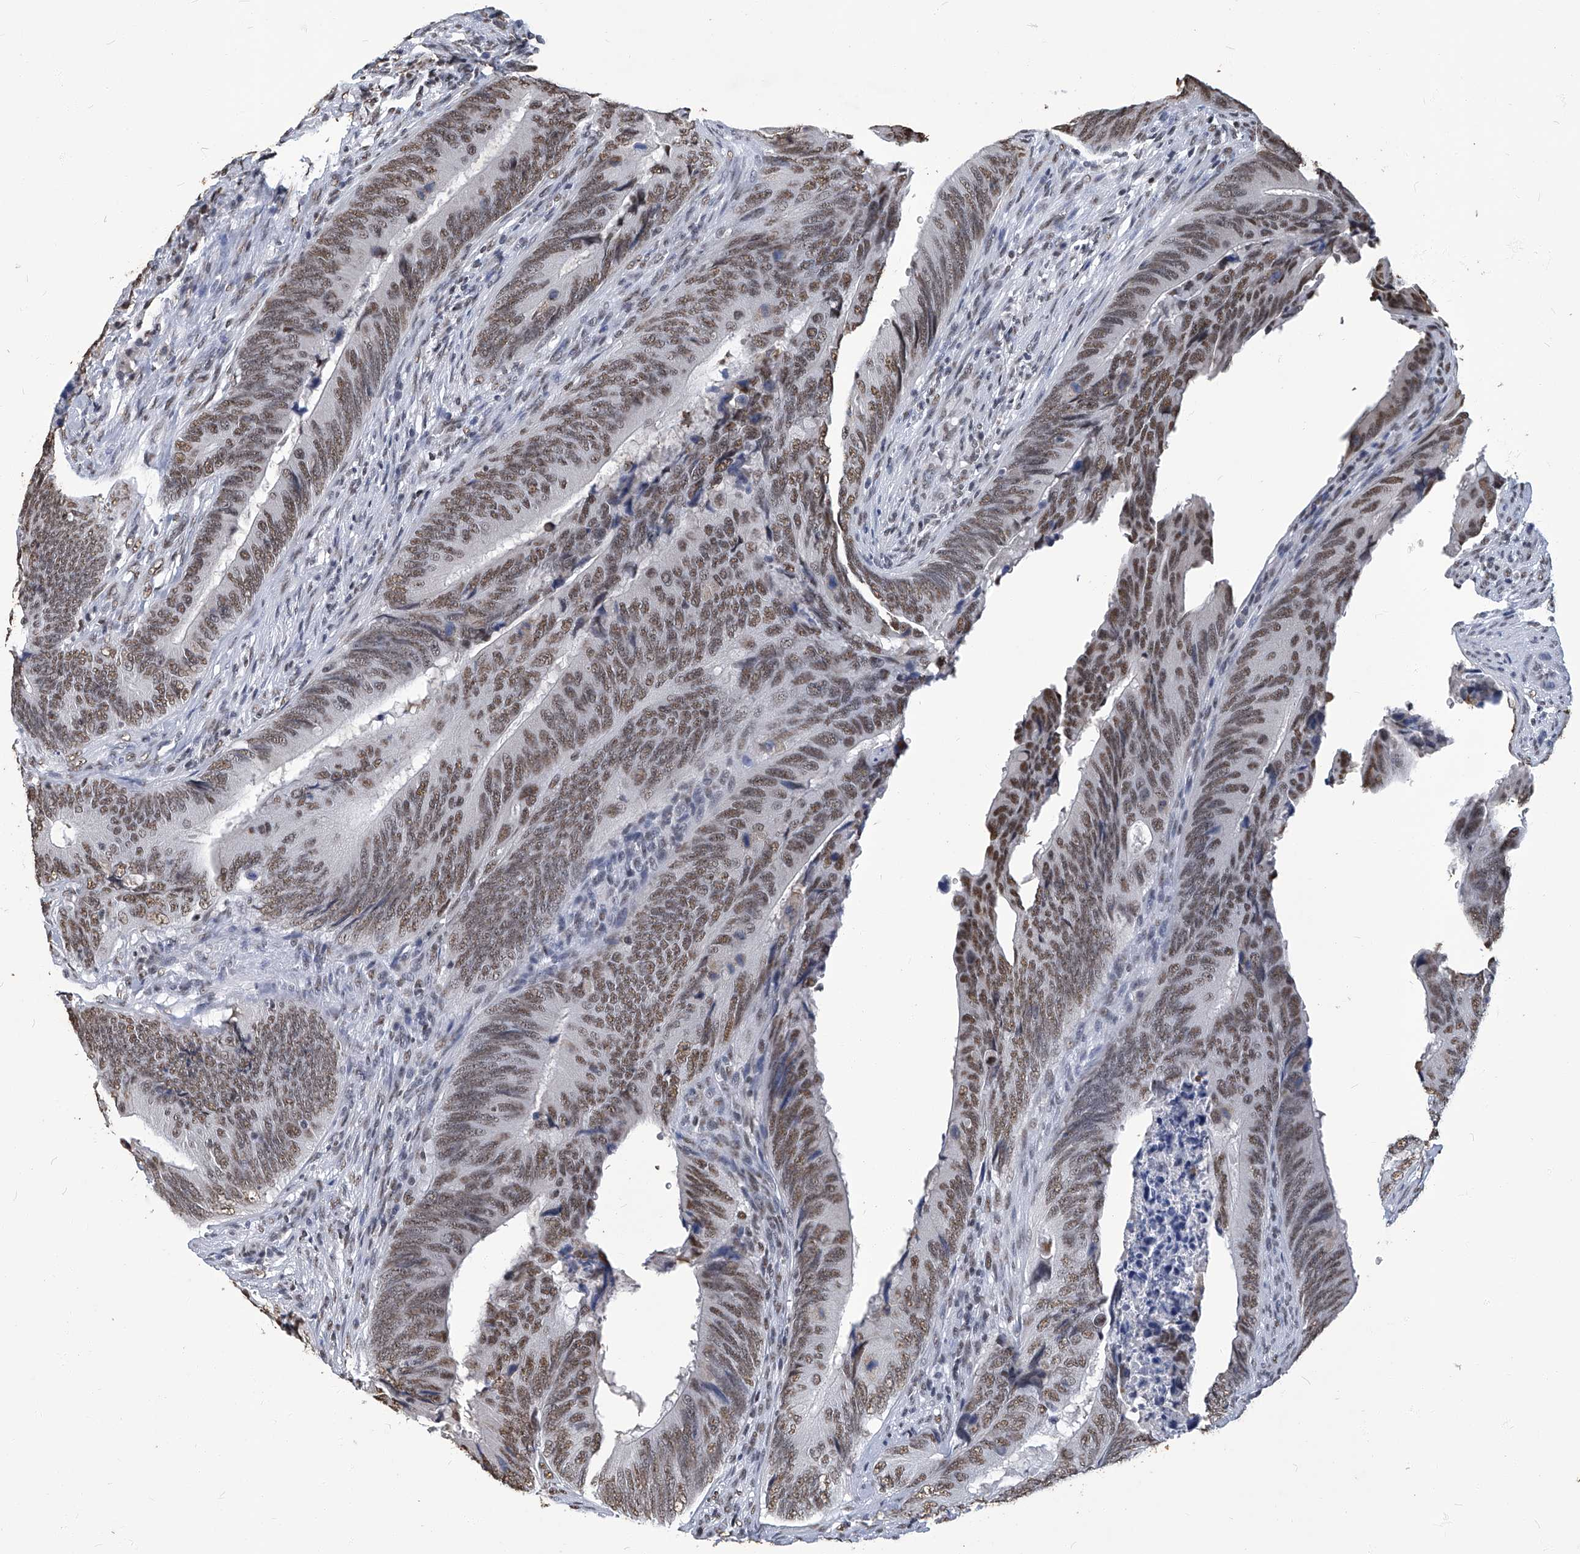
{"staining": {"intensity": "moderate", "quantity": ">75%", "location": "nuclear"}, "tissue": "colorectal cancer", "cell_type": "Tumor cells", "image_type": "cancer", "snomed": [{"axis": "morphology", "description": "Normal tissue, NOS"}, {"axis": "morphology", "description": "Adenocarcinoma, NOS"}, {"axis": "topography", "description": "Colon"}], "caption": "Colorectal adenocarcinoma was stained to show a protein in brown. There is medium levels of moderate nuclear positivity in approximately >75% of tumor cells. Ihc stains the protein in brown and the nuclei are stained blue.", "gene": "HBP1", "patient": {"sex": "male", "age": 56}}